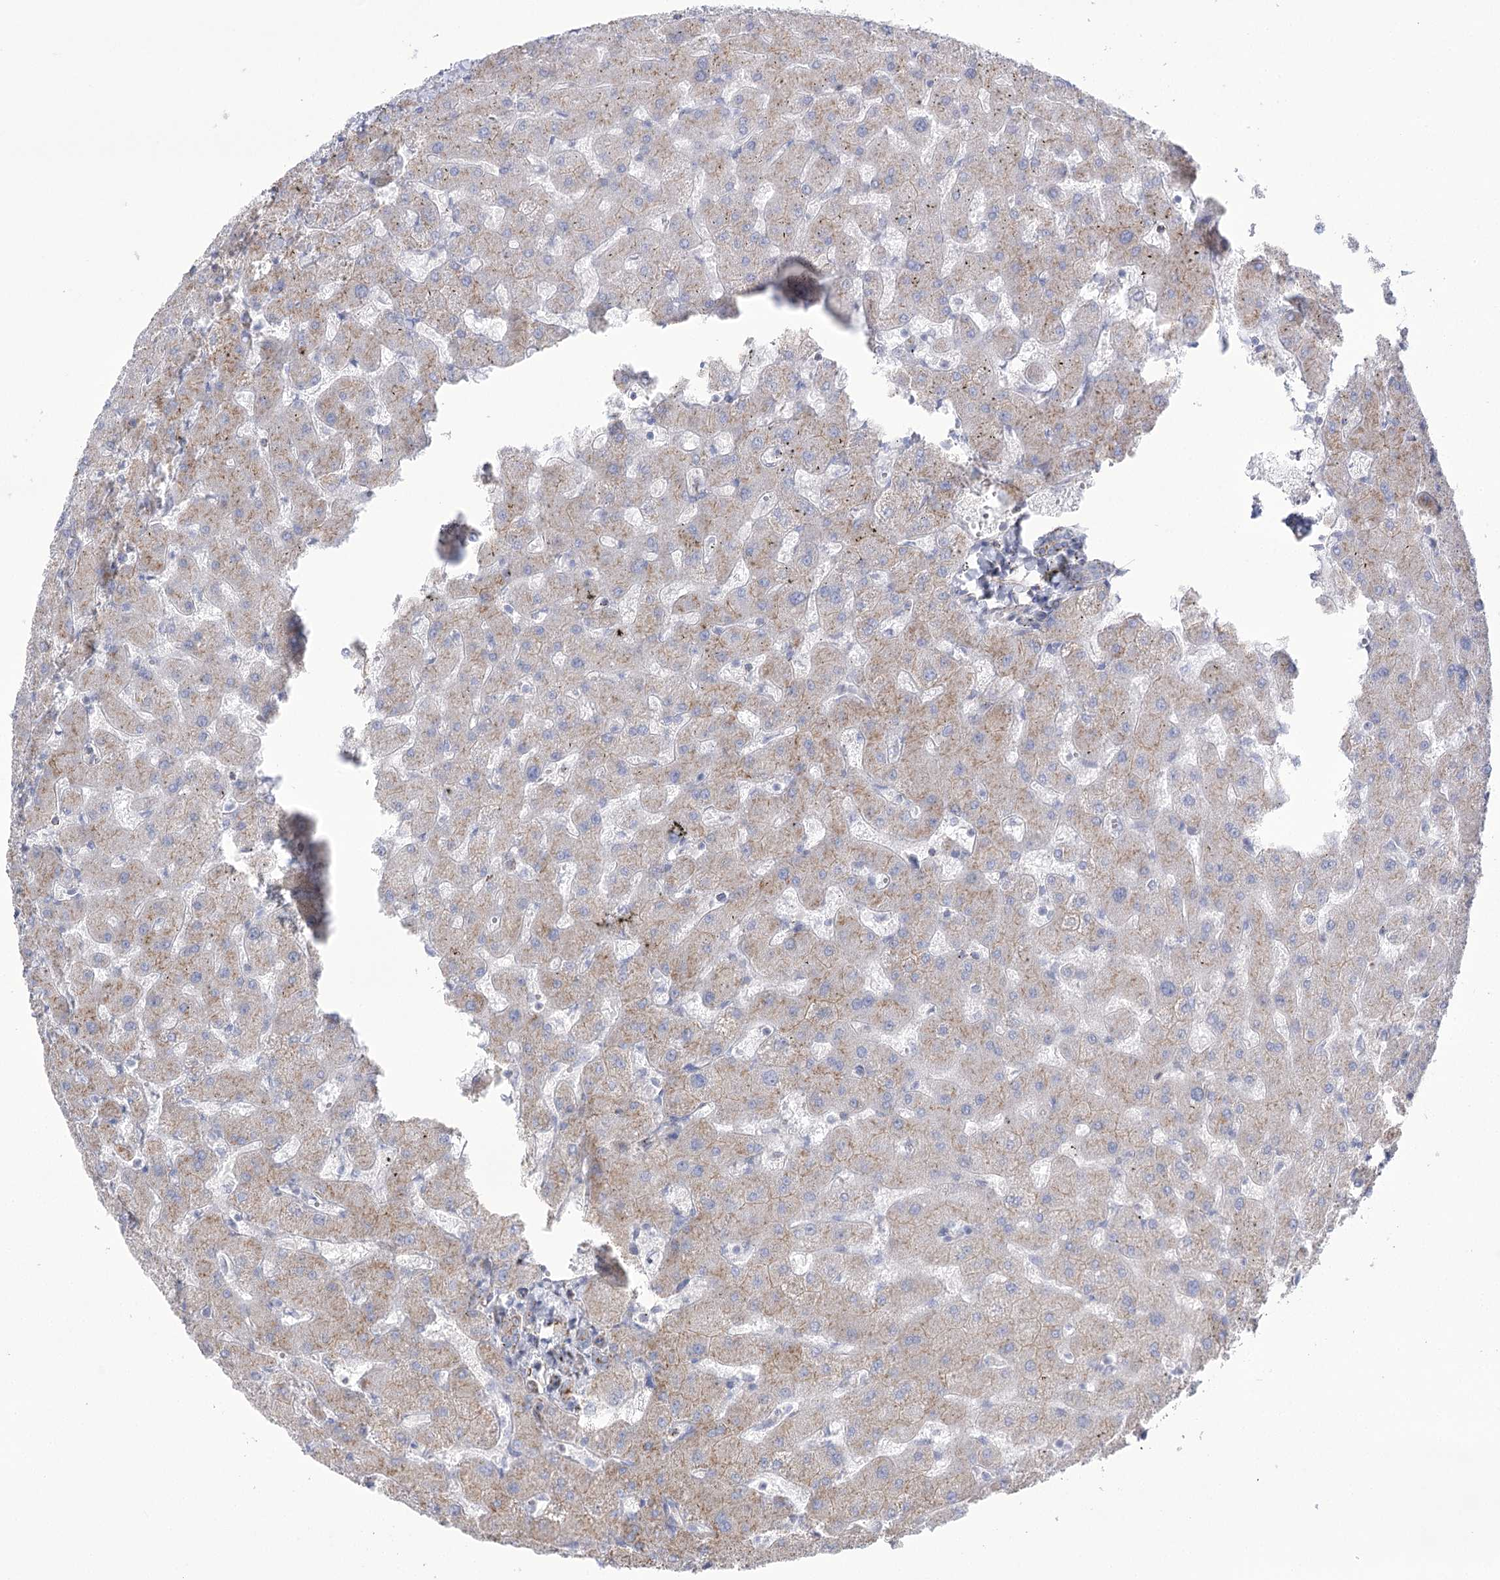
{"staining": {"intensity": "negative", "quantity": "none", "location": "none"}, "tissue": "liver", "cell_type": "Cholangiocytes", "image_type": "normal", "snomed": [{"axis": "morphology", "description": "Normal tissue, NOS"}, {"axis": "topography", "description": "Liver"}], "caption": "This photomicrograph is of normal liver stained with IHC to label a protein in brown with the nuclei are counter-stained blue. There is no positivity in cholangiocytes.", "gene": "FAM216A", "patient": {"sex": "female", "age": 63}}